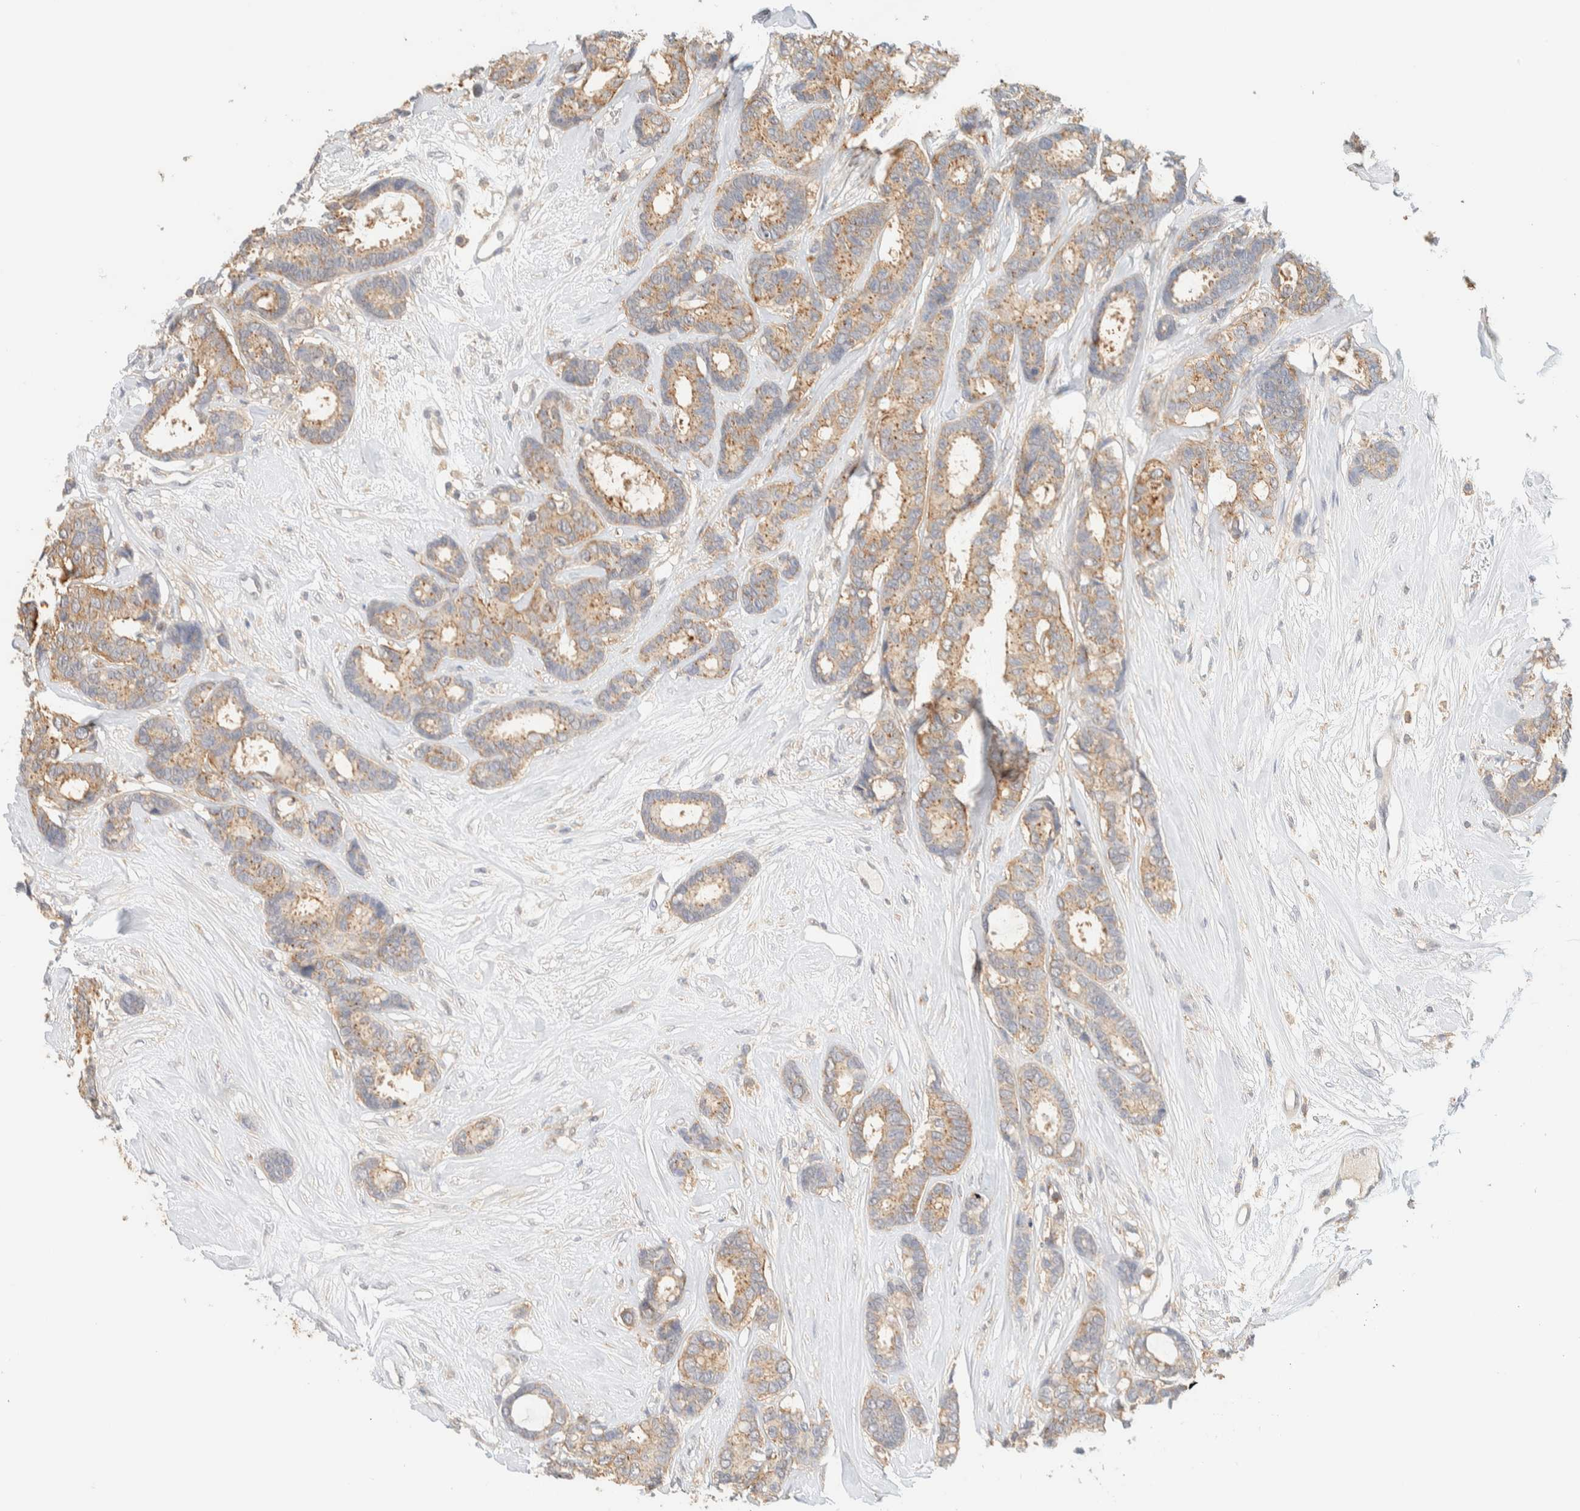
{"staining": {"intensity": "moderate", "quantity": ">75%", "location": "cytoplasmic/membranous"}, "tissue": "breast cancer", "cell_type": "Tumor cells", "image_type": "cancer", "snomed": [{"axis": "morphology", "description": "Duct carcinoma"}, {"axis": "topography", "description": "Breast"}], "caption": "A brown stain shows moderate cytoplasmic/membranous expression of a protein in breast invasive ductal carcinoma tumor cells. (IHC, brightfield microscopy, high magnification).", "gene": "TBC1D8B", "patient": {"sex": "female", "age": 87}}